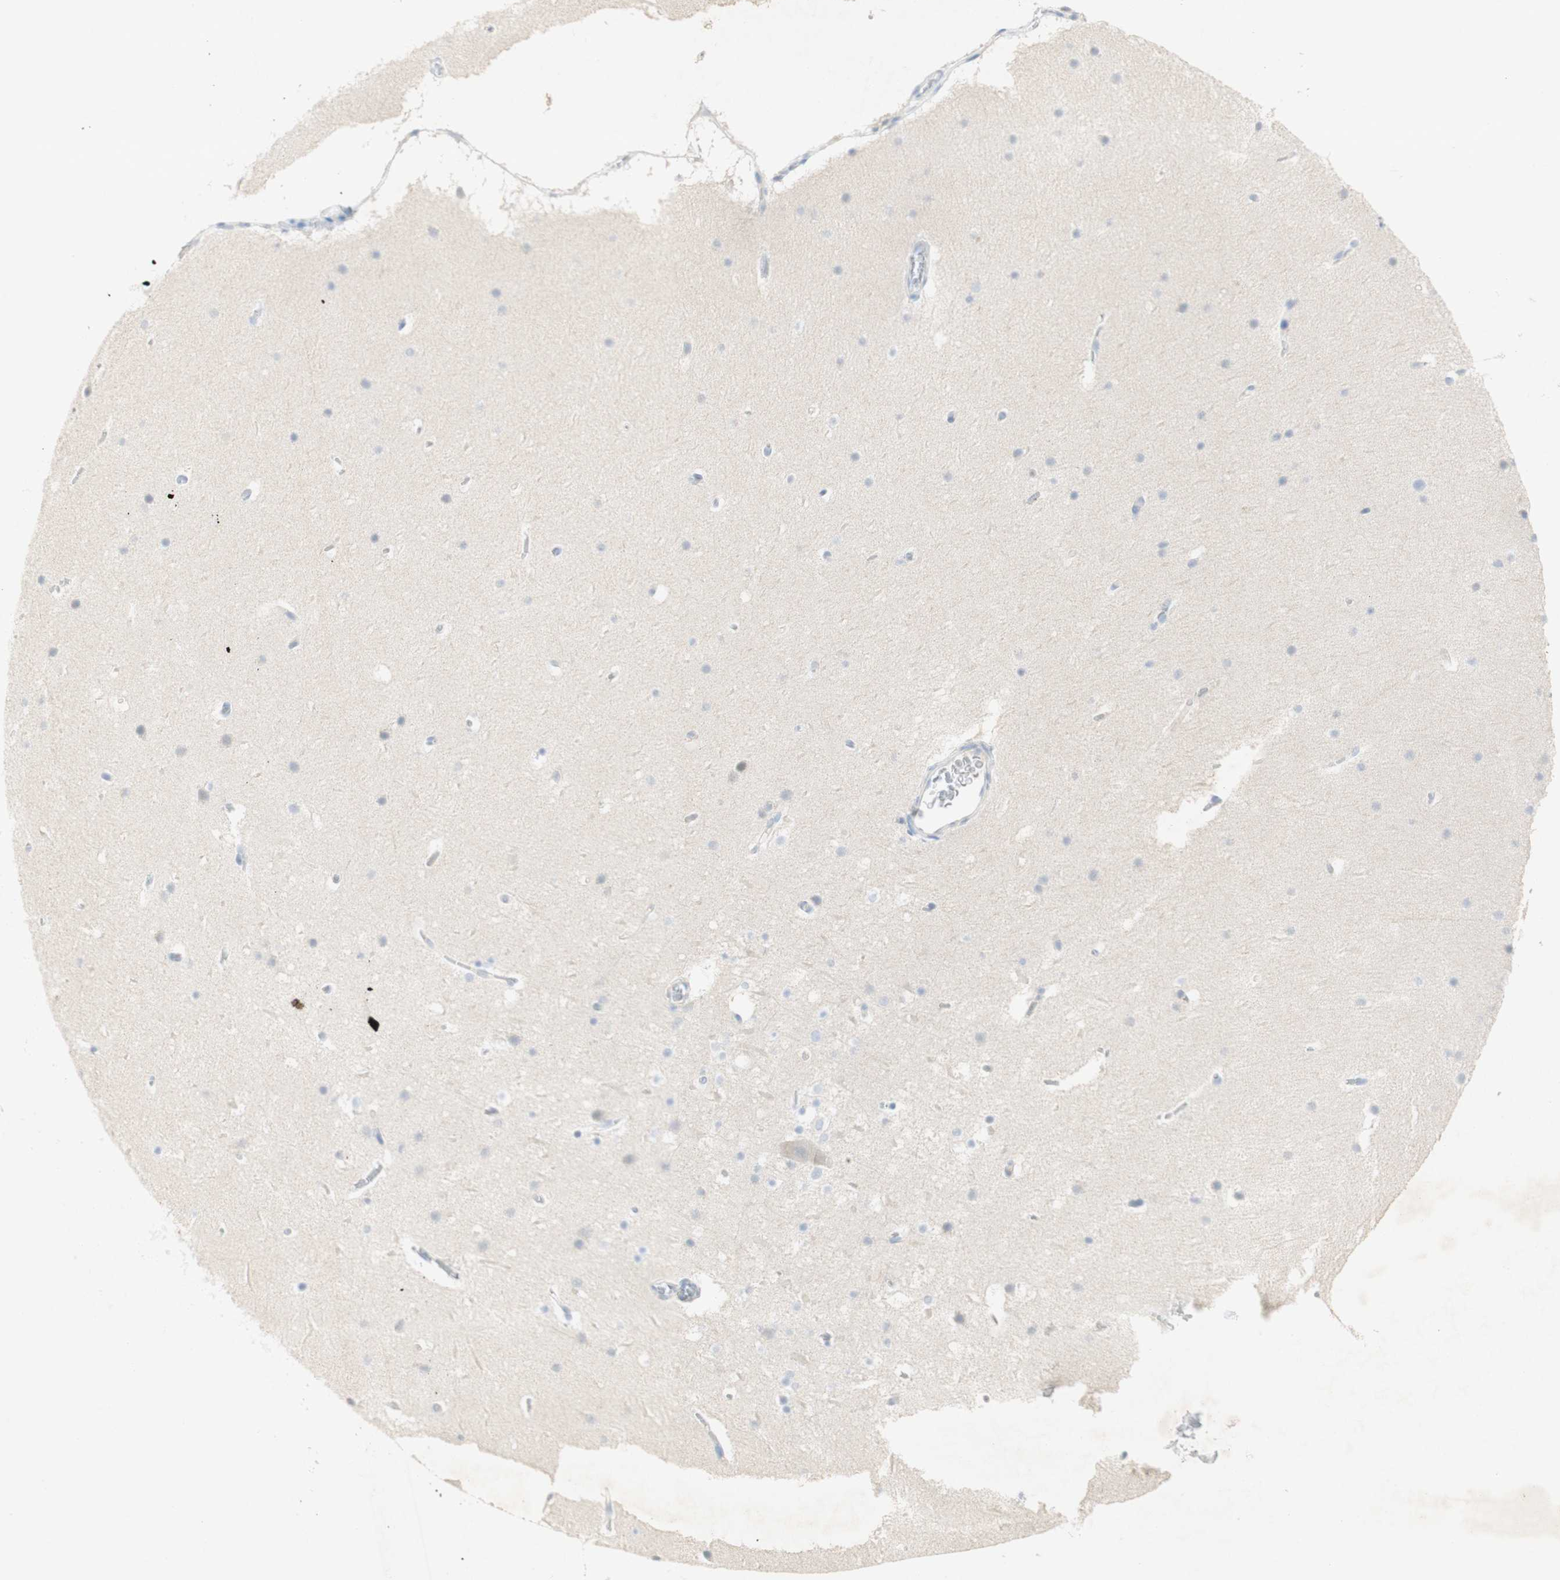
{"staining": {"intensity": "weak", "quantity": "<25%", "location": "cytoplasmic/membranous"}, "tissue": "cerebellum", "cell_type": "Cells in granular layer", "image_type": "normal", "snomed": [{"axis": "morphology", "description": "Normal tissue, NOS"}, {"axis": "topography", "description": "Cerebellum"}], "caption": "Cerebellum stained for a protein using immunohistochemistry exhibits no expression cells in granular layer.", "gene": "EPO", "patient": {"sex": "male", "age": 45}}